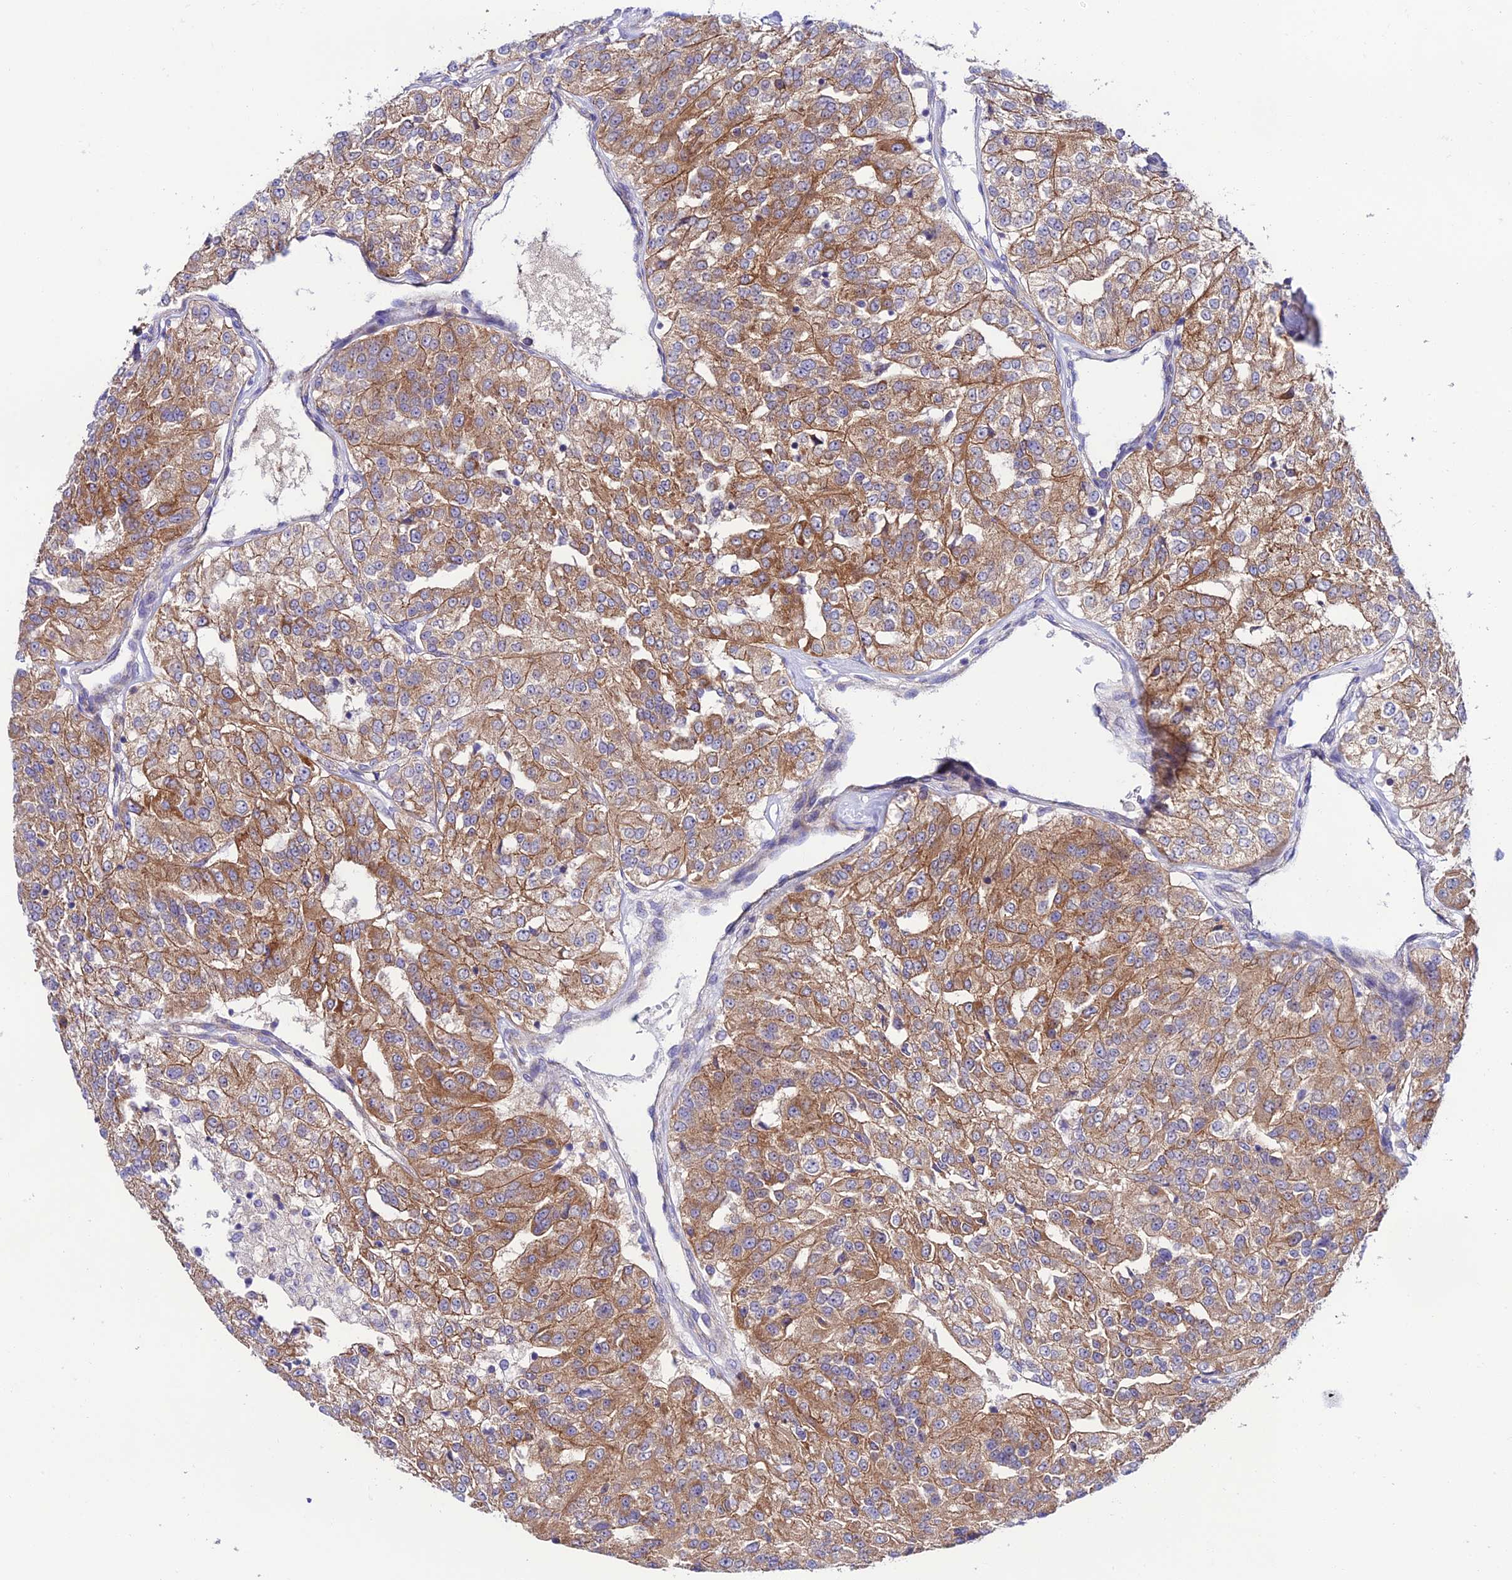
{"staining": {"intensity": "moderate", "quantity": ">75%", "location": "cytoplasmic/membranous"}, "tissue": "renal cancer", "cell_type": "Tumor cells", "image_type": "cancer", "snomed": [{"axis": "morphology", "description": "Adenocarcinoma, NOS"}, {"axis": "topography", "description": "Kidney"}], "caption": "Immunohistochemical staining of renal adenocarcinoma reveals medium levels of moderate cytoplasmic/membranous positivity in approximately >75% of tumor cells. Using DAB (3,3'-diaminobenzidine) (brown) and hematoxylin (blue) stains, captured at high magnification using brightfield microscopy.", "gene": "LACTB2", "patient": {"sex": "female", "age": 63}}